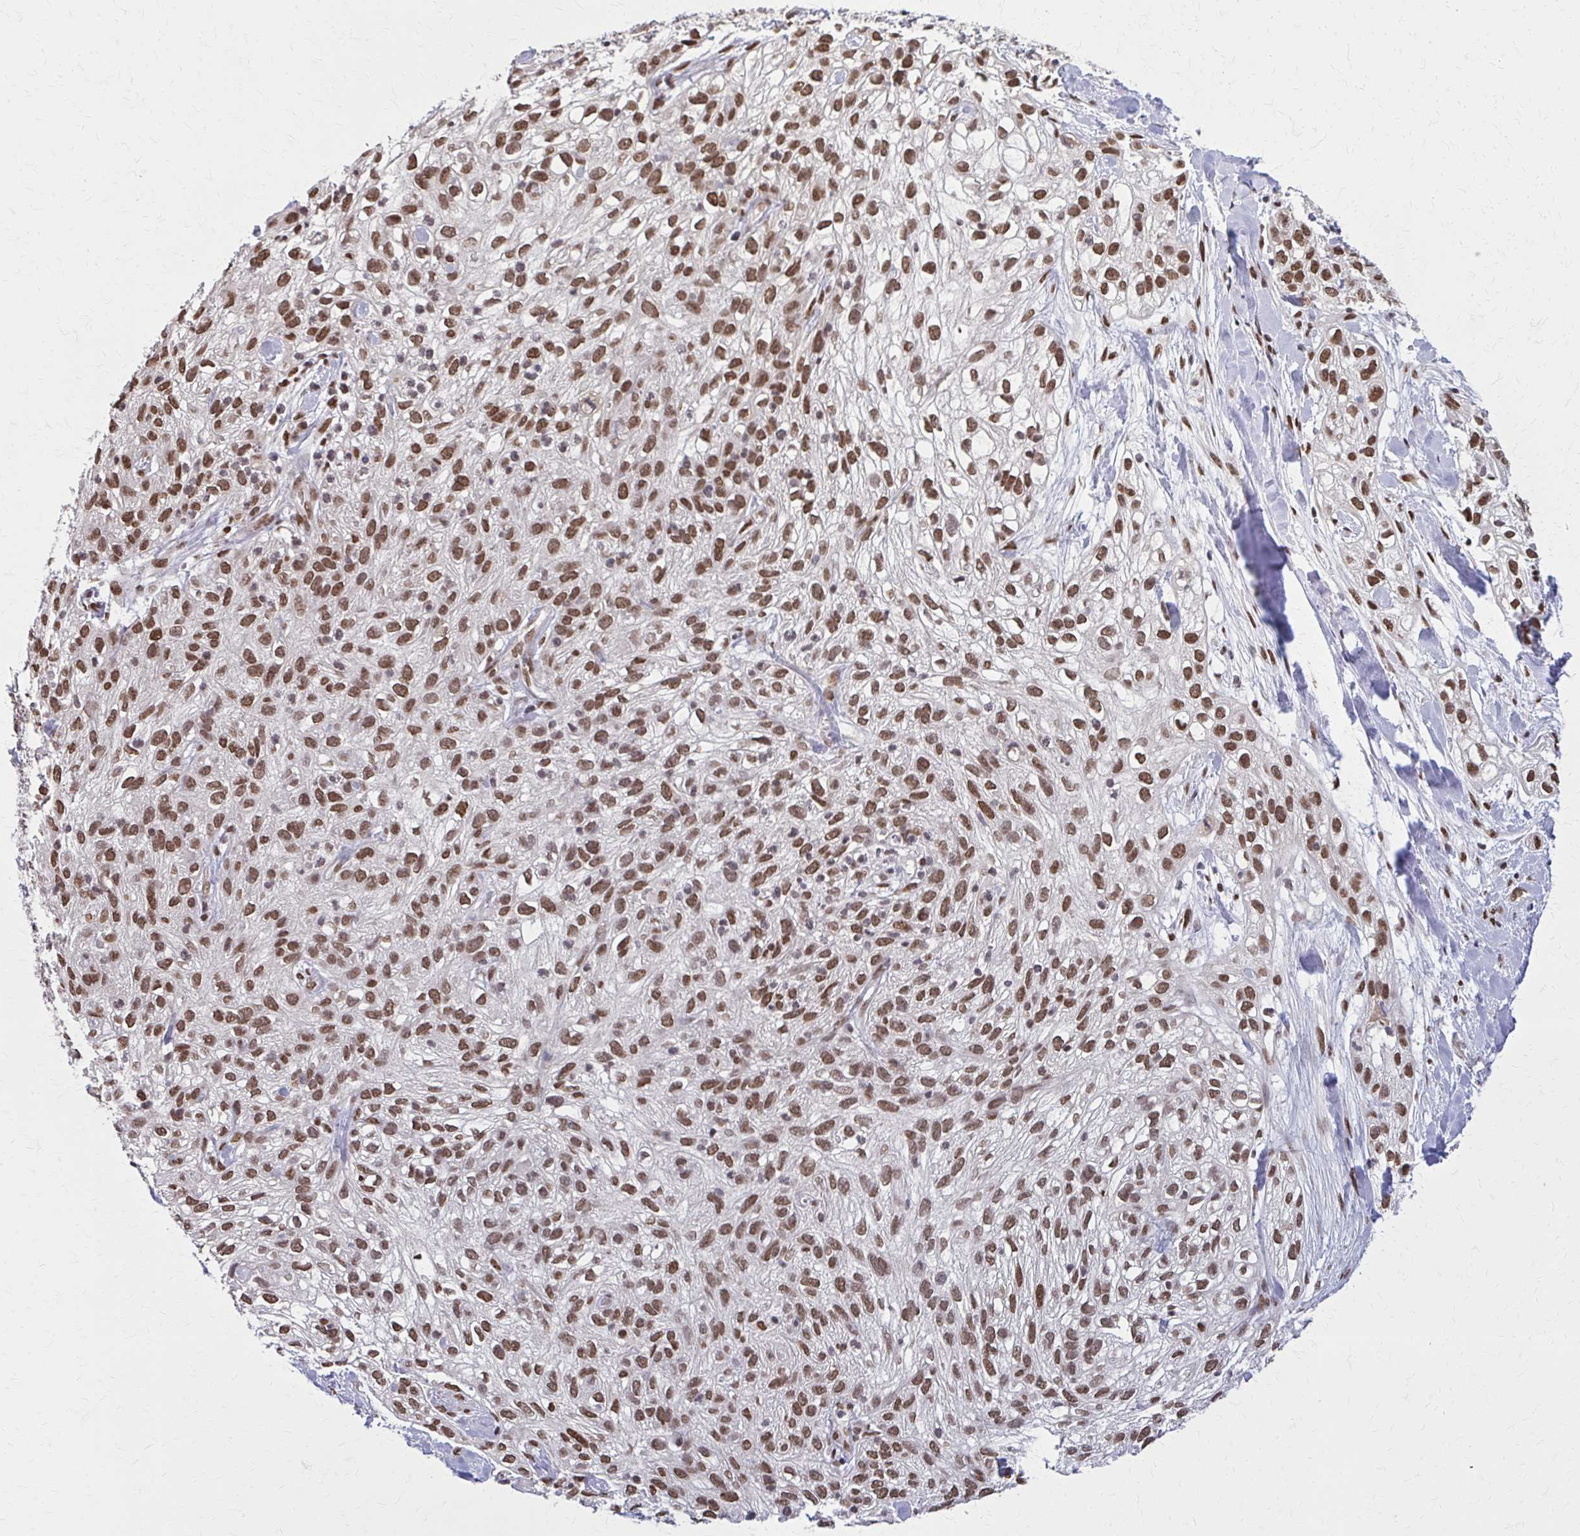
{"staining": {"intensity": "moderate", "quantity": ">75%", "location": "nuclear"}, "tissue": "skin cancer", "cell_type": "Tumor cells", "image_type": "cancer", "snomed": [{"axis": "morphology", "description": "Squamous cell carcinoma, NOS"}, {"axis": "topography", "description": "Skin"}], "caption": "DAB immunohistochemical staining of human skin cancer (squamous cell carcinoma) reveals moderate nuclear protein expression in about >75% of tumor cells. (DAB IHC with brightfield microscopy, high magnification).", "gene": "TTF1", "patient": {"sex": "male", "age": 82}}